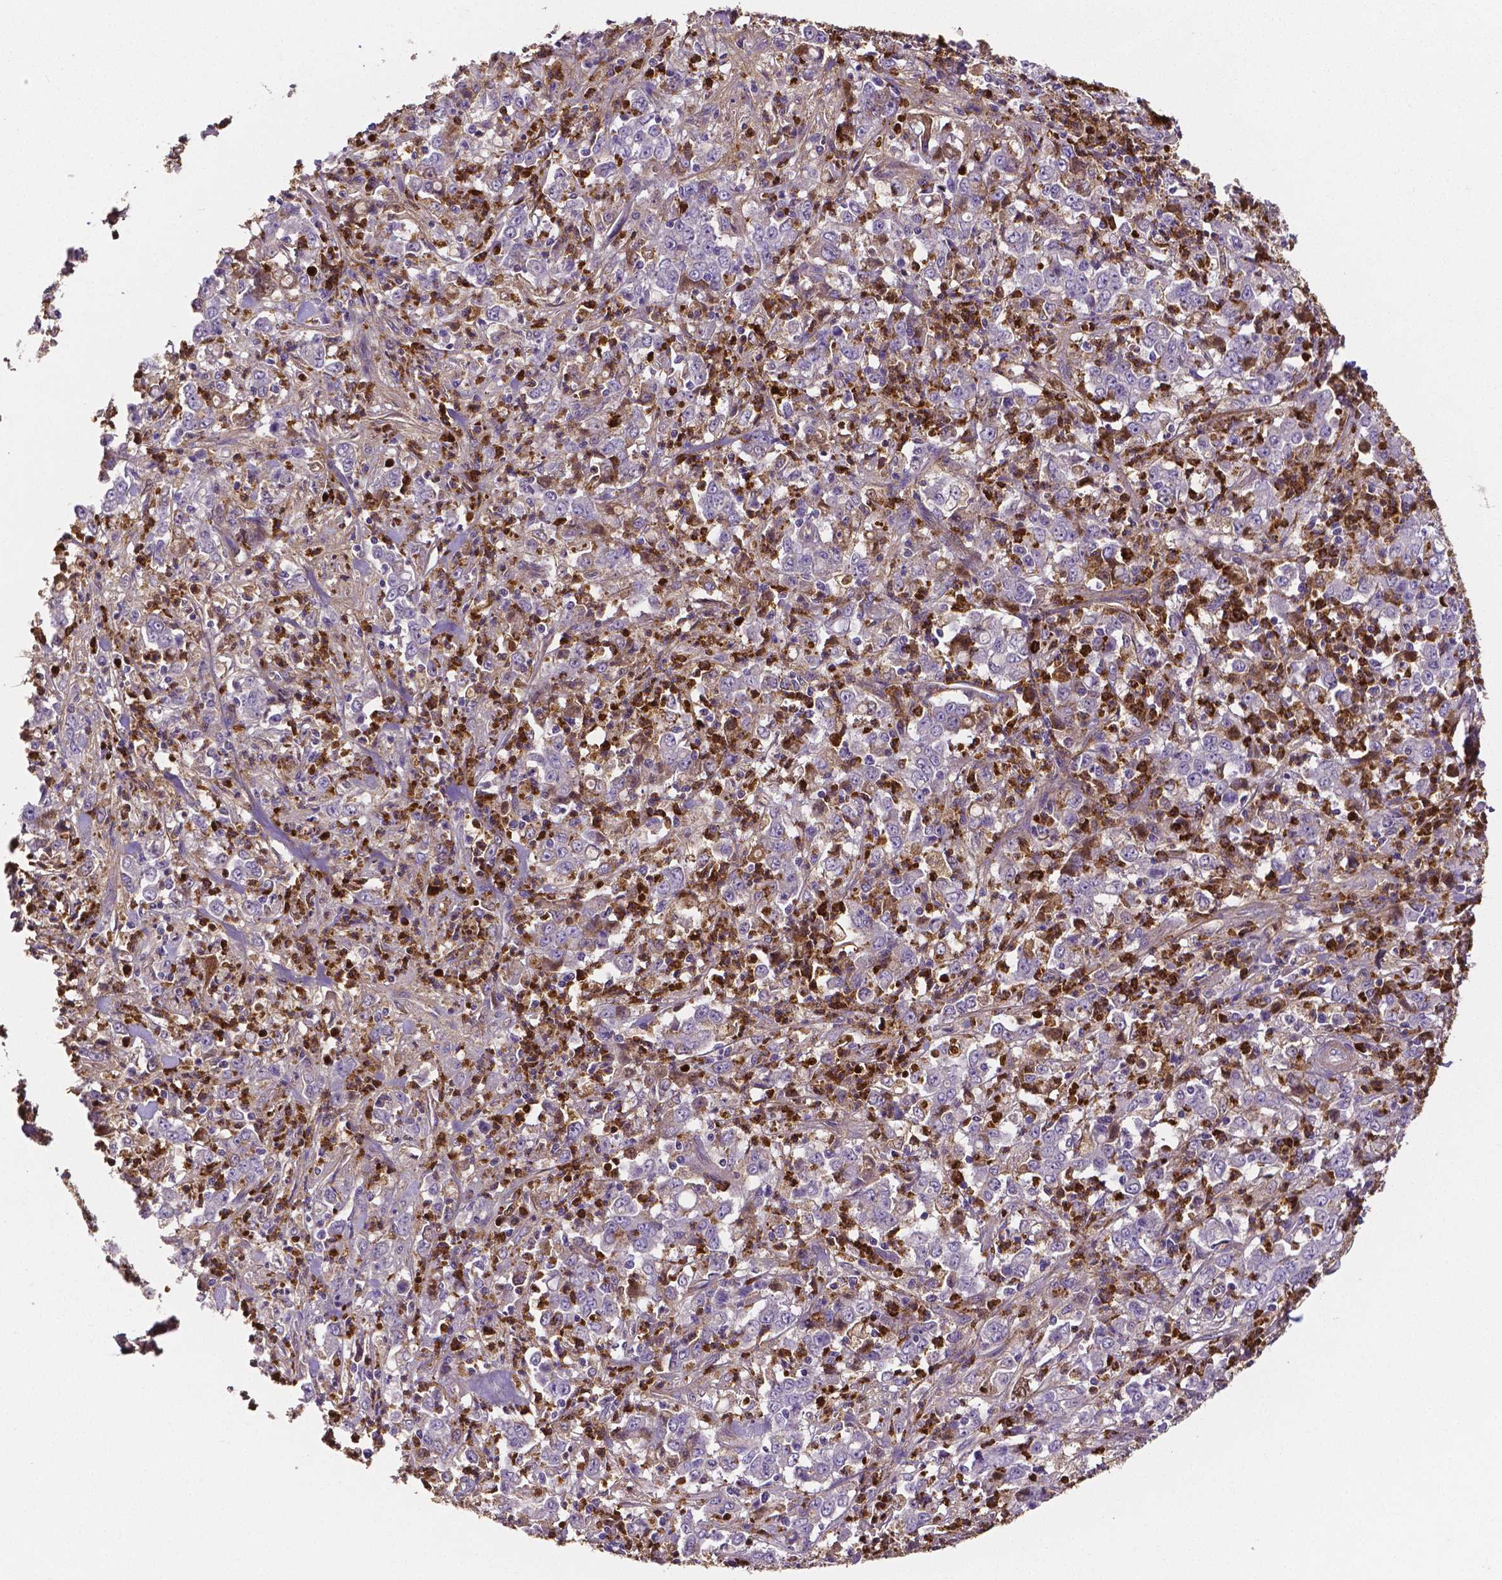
{"staining": {"intensity": "negative", "quantity": "none", "location": "none"}, "tissue": "stomach cancer", "cell_type": "Tumor cells", "image_type": "cancer", "snomed": [{"axis": "morphology", "description": "Adenocarcinoma, NOS"}, {"axis": "topography", "description": "Stomach, lower"}], "caption": "Tumor cells are negative for brown protein staining in stomach cancer (adenocarcinoma).", "gene": "MMP9", "patient": {"sex": "female", "age": 71}}